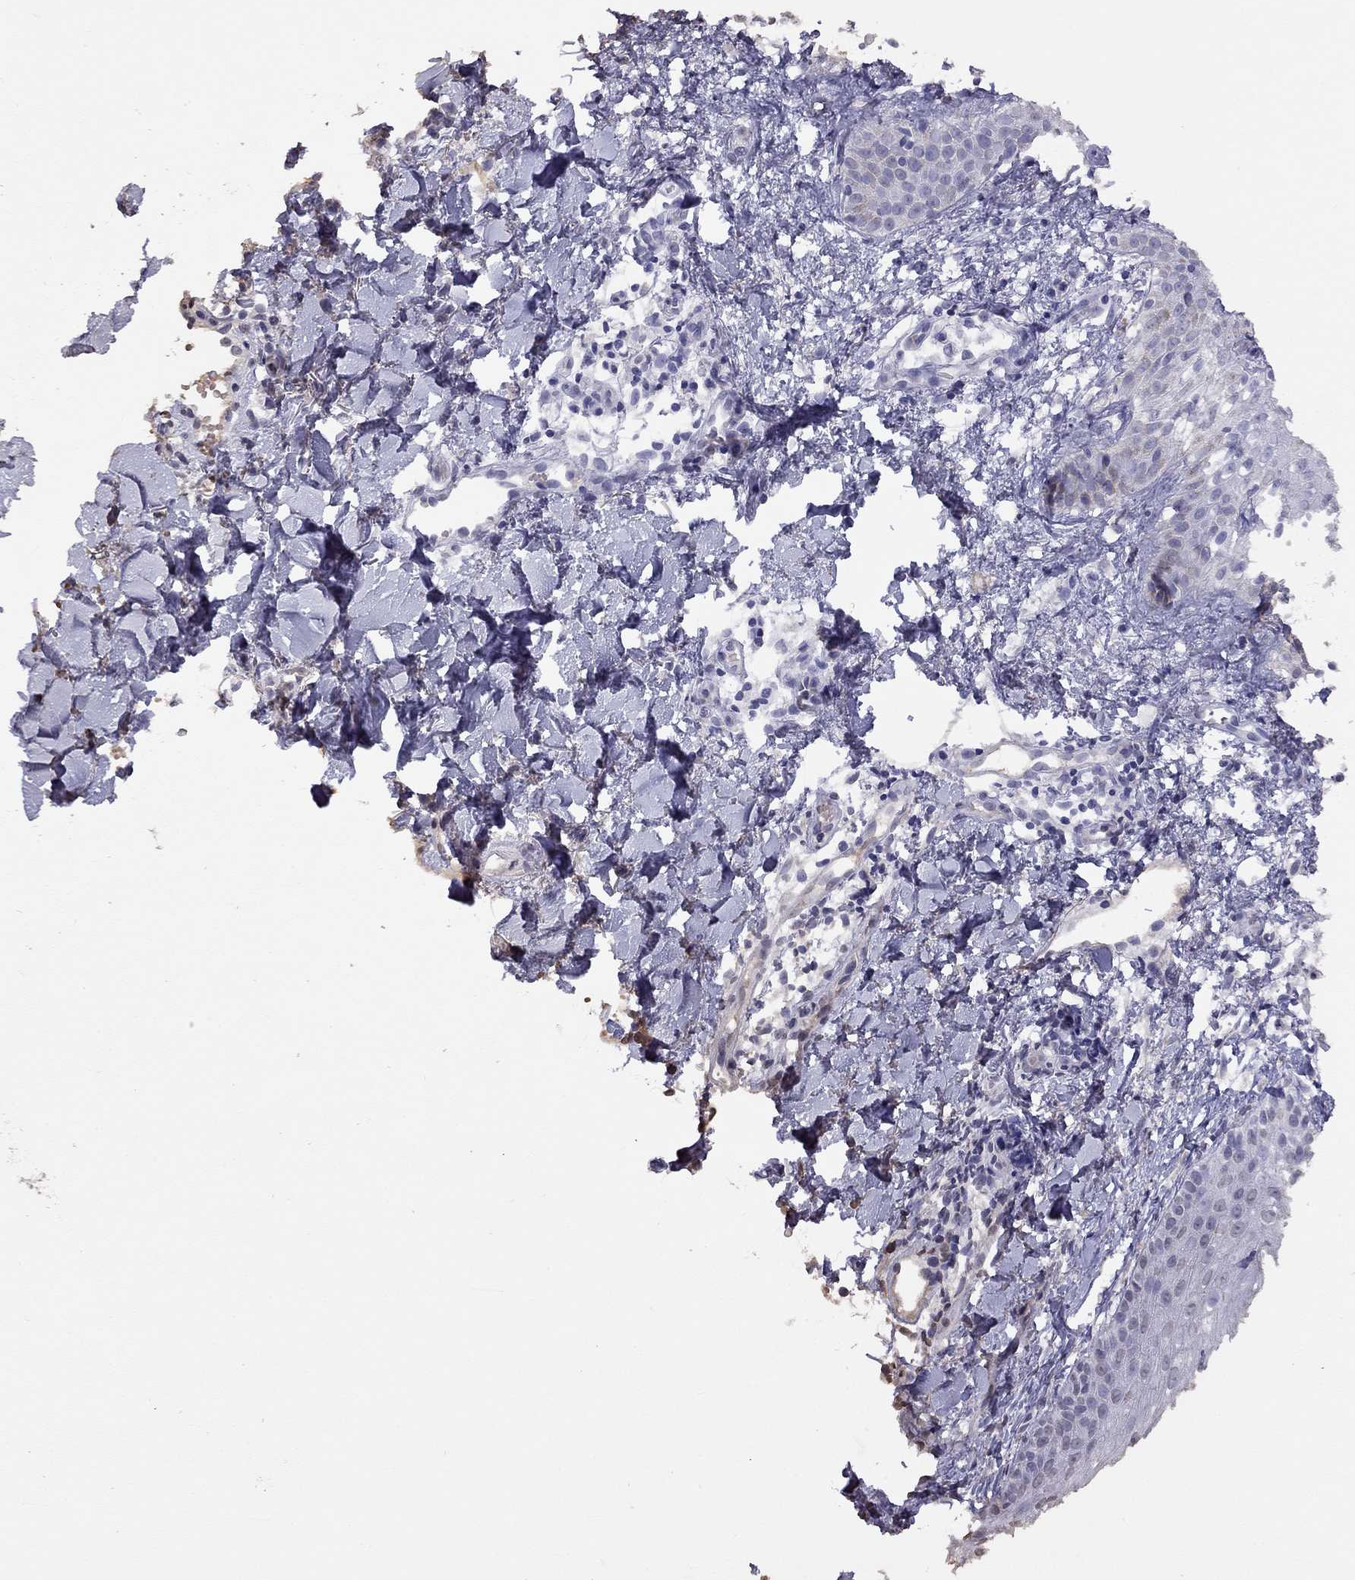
{"staining": {"intensity": "negative", "quantity": "none", "location": "none"}, "tissue": "melanoma", "cell_type": "Tumor cells", "image_type": "cancer", "snomed": [{"axis": "morphology", "description": "Malignant melanoma, NOS"}, {"axis": "topography", "description": "Skin"}], "caption": "Tumor cells are negative for protein expression in human malignant melanoma. (DAB (3,3'-diaminobenzidine) immunohistochemistry with hematoxylin counter stain).", "gene": "SUN3", "patient": {"sex": "male", "age": 51}}